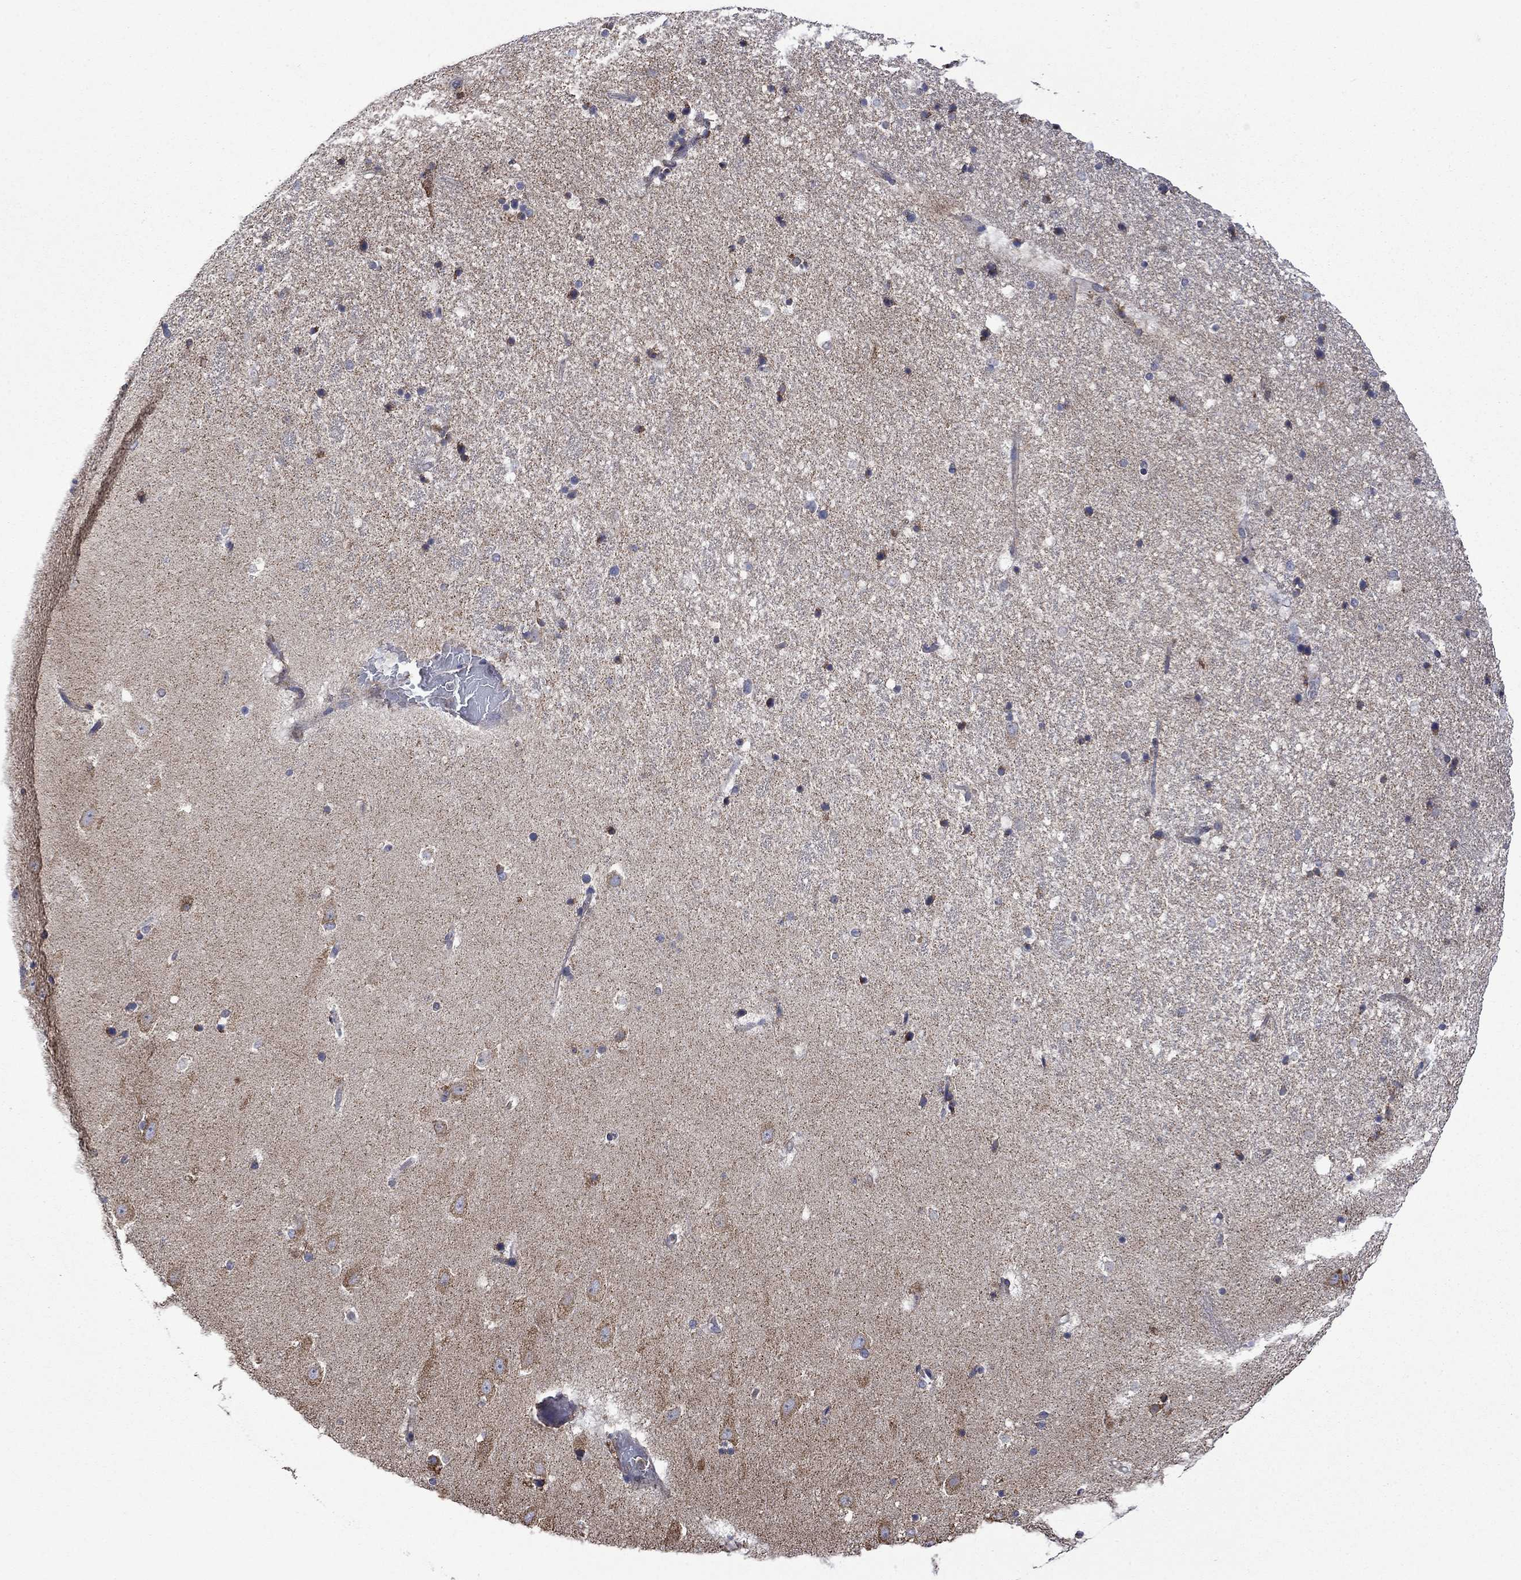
{"staining": {"intensity": "strong", "quantity": "<25%", "location": "cytoplasmic/membranous"}, "tissue": "hippocampus", "cell_type": "Glial cells", "image_type": "normal", "snomed": [{"axis": "morphology", "description": "Normal tissue, NOS"}, {"axis": "topography", "description": "Hippocampus"}], "caption": "About <25% of glial cells in unremarkable hippocampus display strong cytoplasmic/membranous protein expression as visualized by brown immunohistochemical staining.", "gene": "FURIN", "patient": {"sex": "male", "age": 49}}